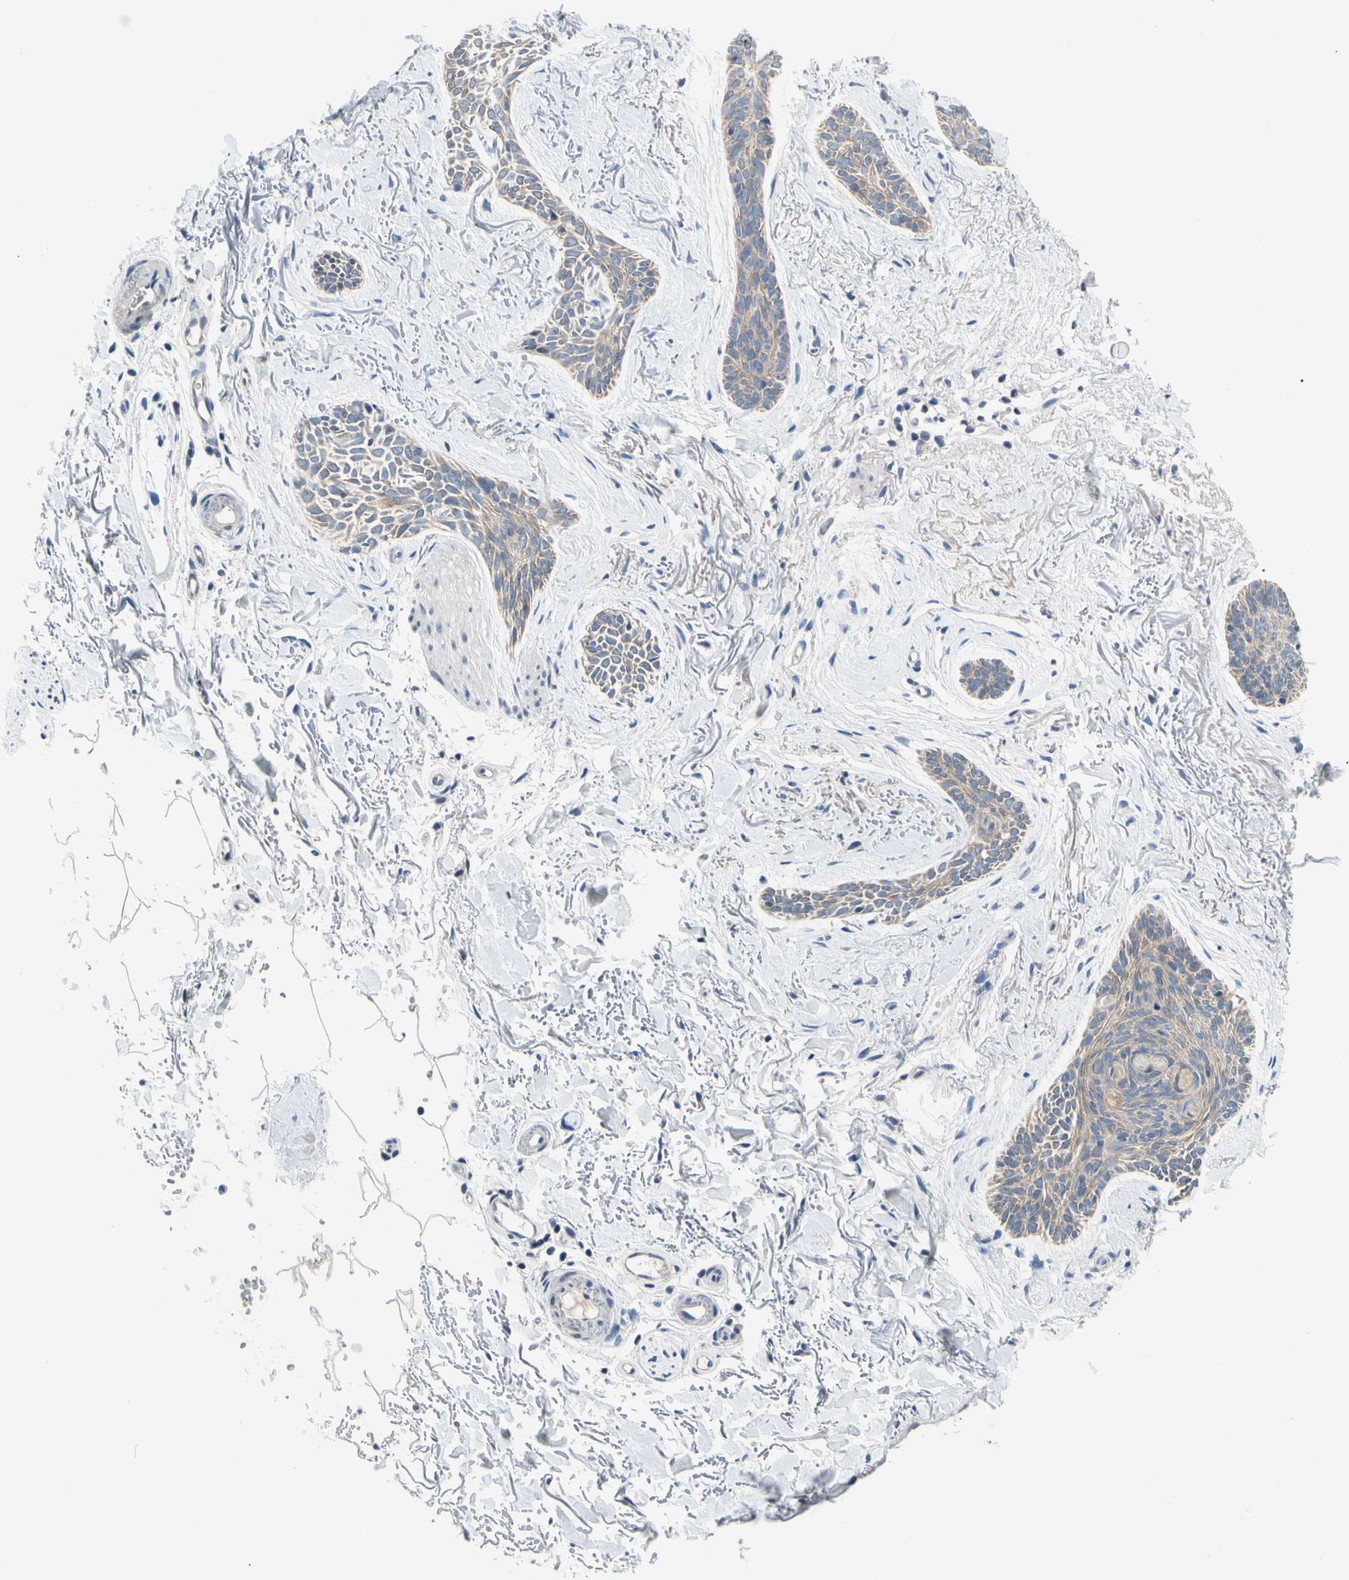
{"staining": {"intensity": "weak", "quantity": ">75%", "location": "cytoplasmic/membranous"}, "tissue": "skin cancer", "cell_type": "Tumor cells", "image_type": "cancer", "snomed": [{"axis": "morphology", "description": "Basal cell carcinoma"}, {"axis": "topography", "description": "Skin"}], "caption": "Protein expression by immunohistochemistry (IHC) reveals weak cytoplasmic/membranous staining in about >75% of tumor cells in skin basal cell carcinoma.", "gene": "NFASC", "patient": {"sex": "female", "age": 84}}